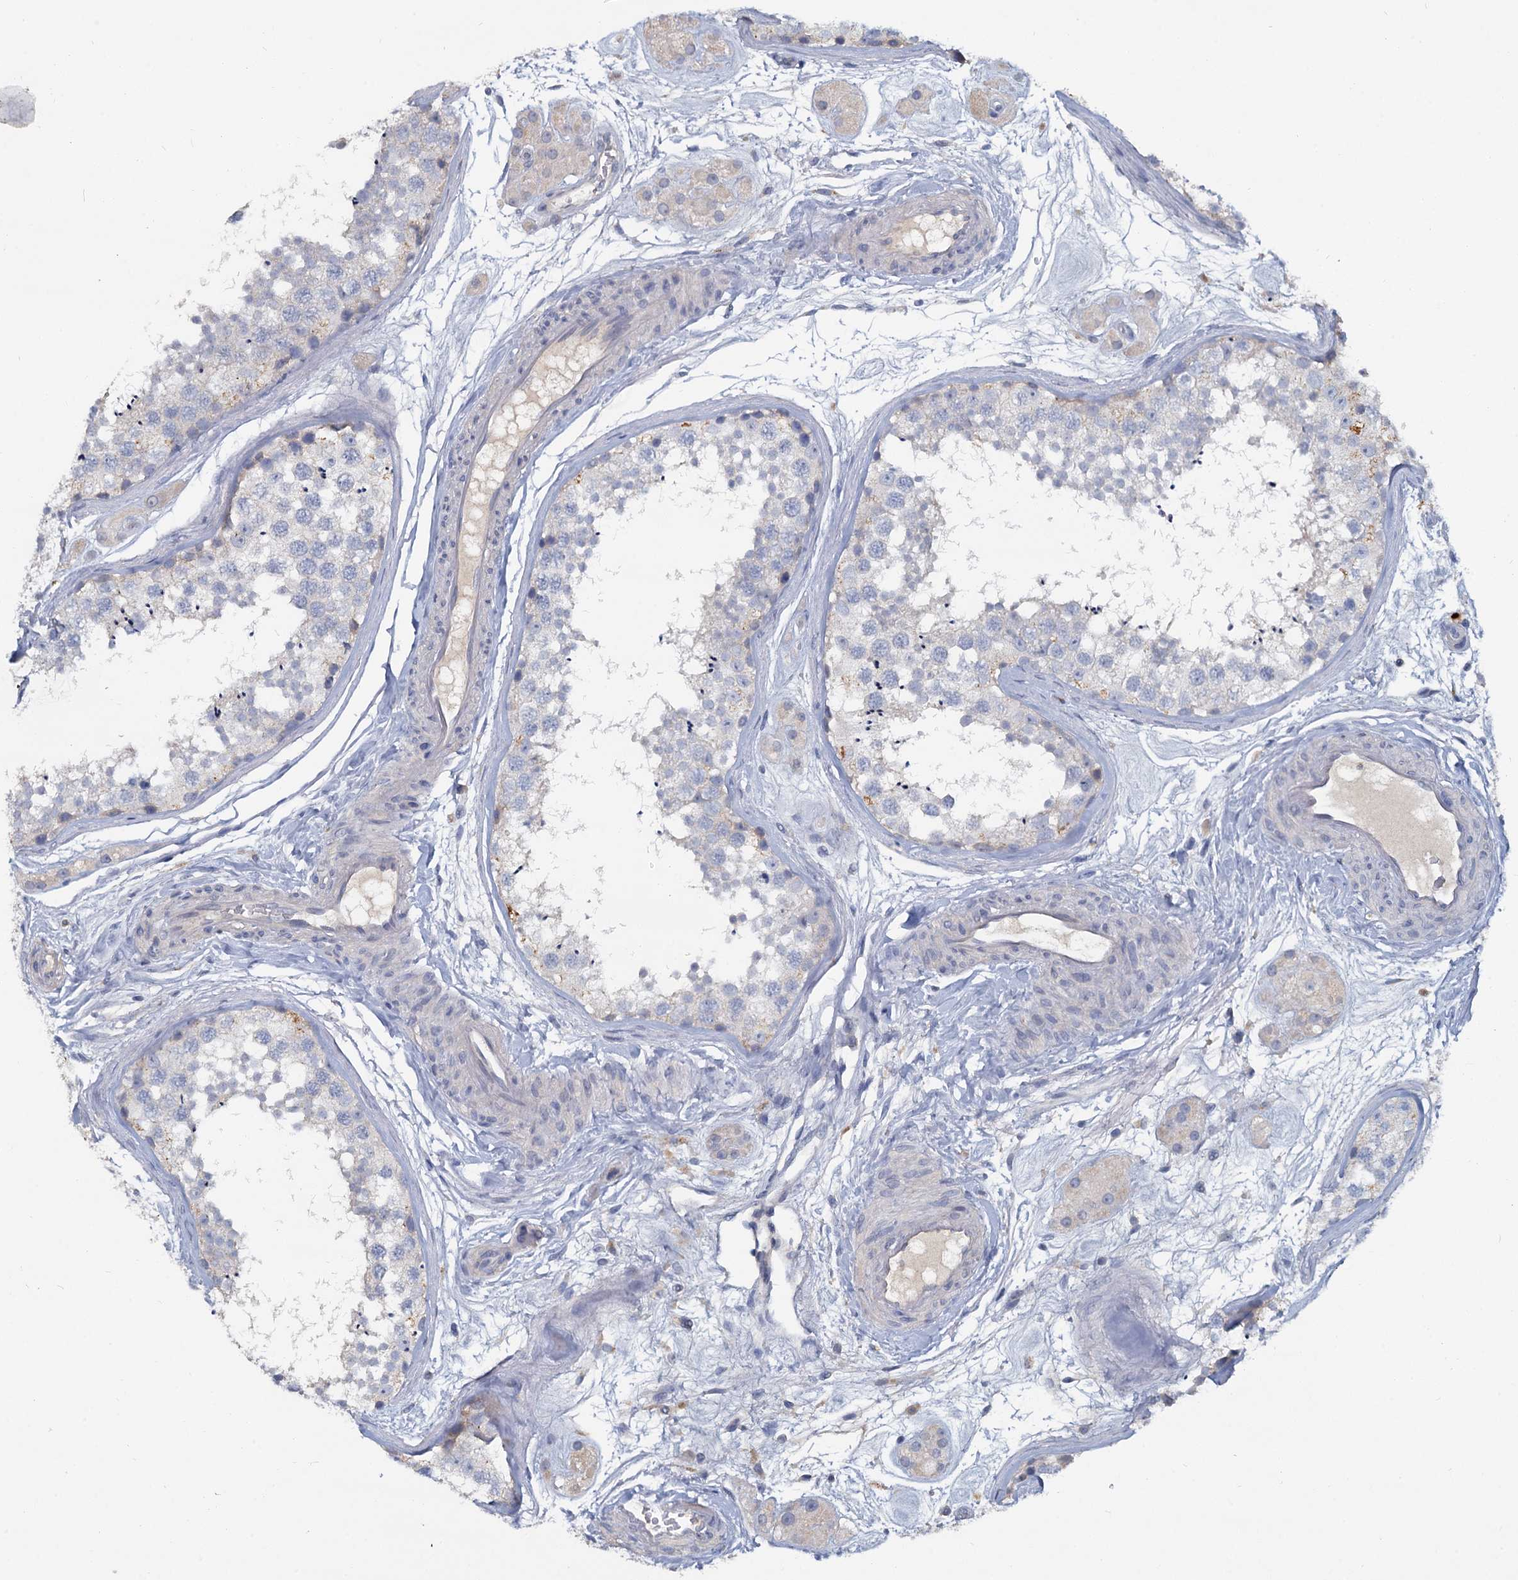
{"staining": {"intensity": "negative", "quantity": "none", "location": "none"}, "tissue": "testis", "cell_type": "Cells in seminiferous ducts", "image_type": "normal", "snomed": [{"axis": "morphology", "description": "Normal tissue, NOS"}, {"axis": "topography", "description": "Testis"}], "caption": "Unremarkable testis was stained to show a protein in brown. There is no significant expression in cells in seminiferous ducts.", "gene": "ACSM3", "patient": {"sex": "male", "age": 56}}